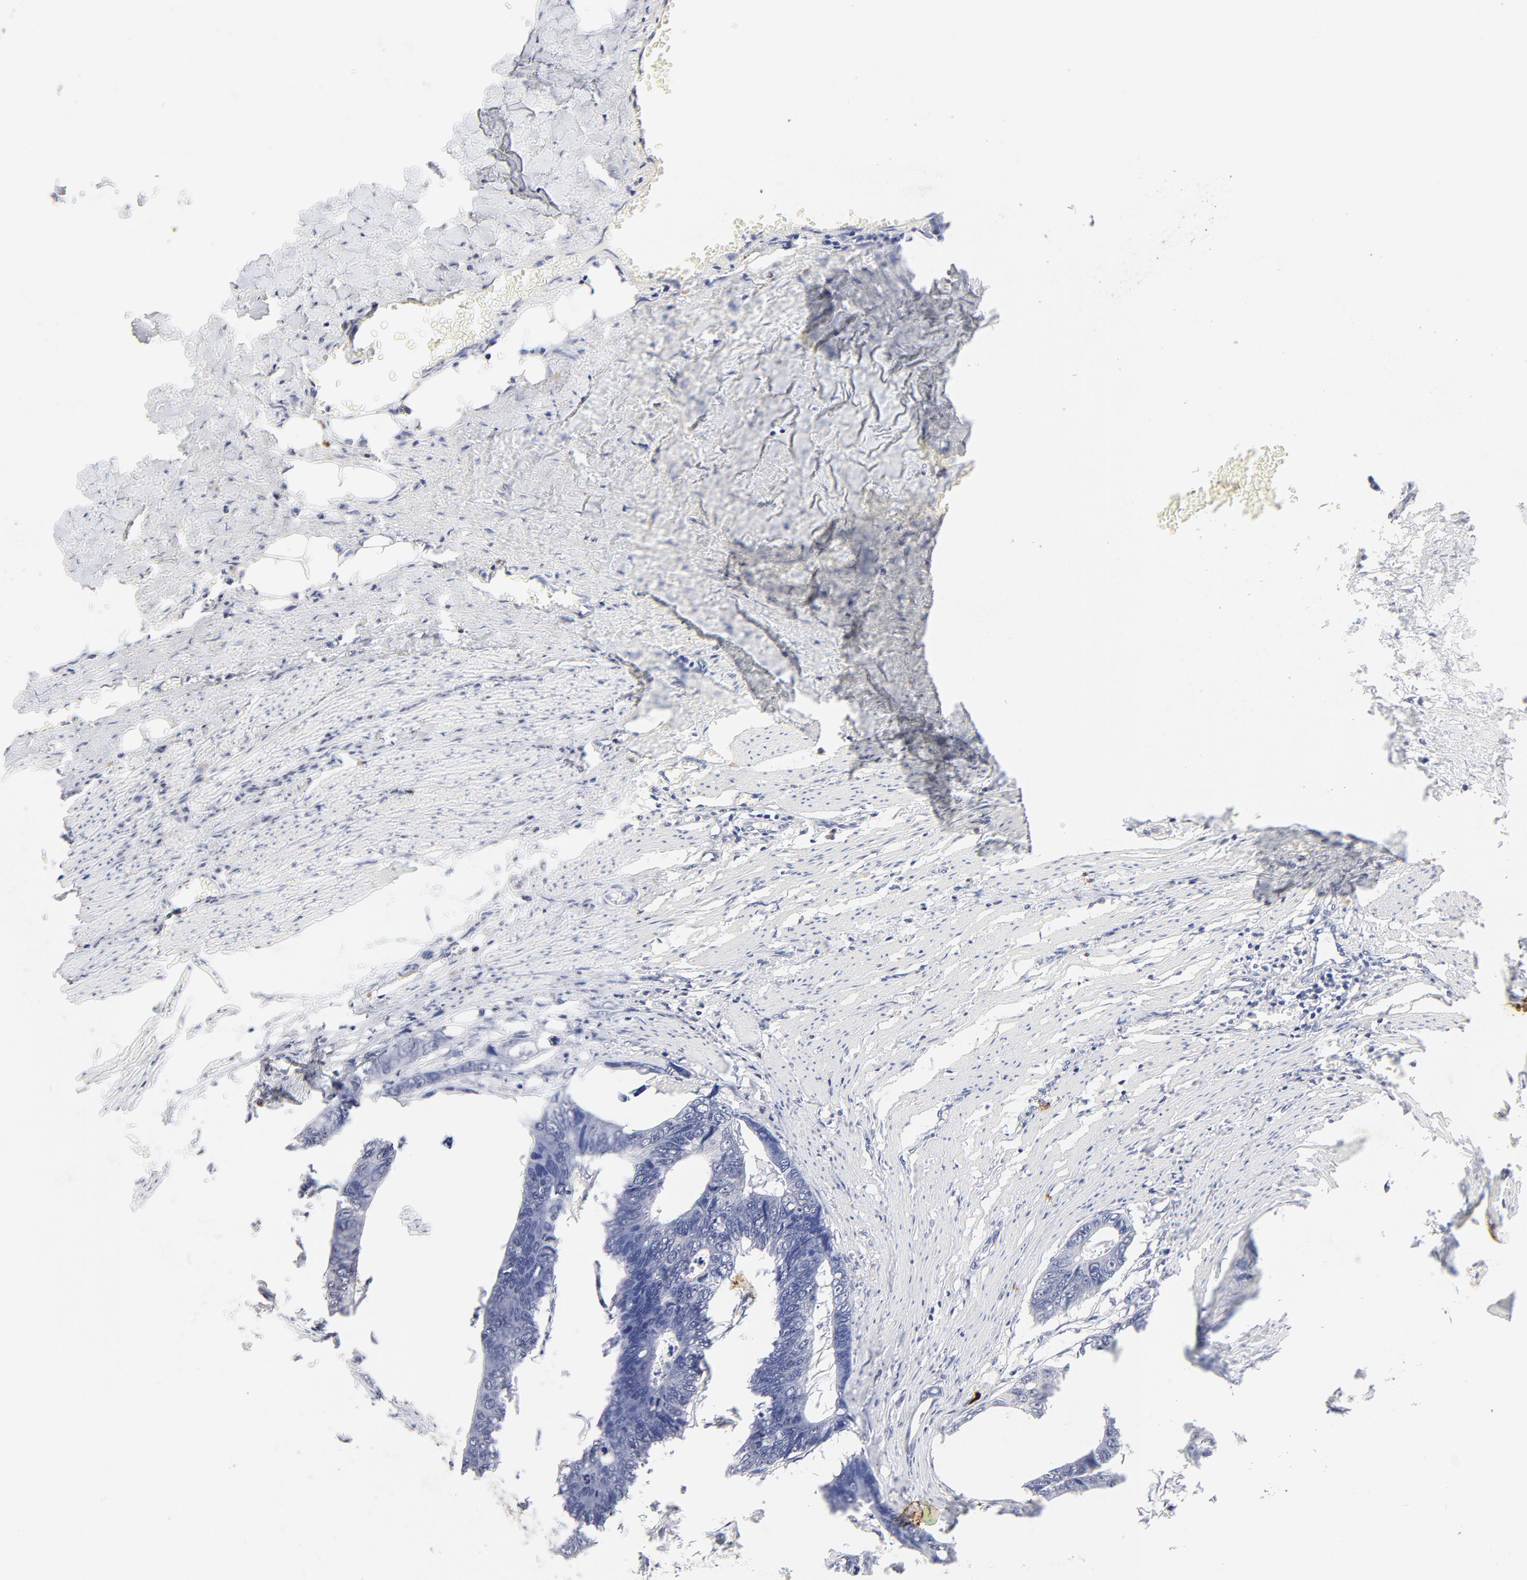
{"staining": {"intensity": "negative", "quantity": "none", "location": "none"}, "tissue": "colorectal cancer", "cell_type": "Tumor cells", "image_type": "cancer", "snomed": [{"axis": "morphology", "description": "Adenocarcinoma, NOS"}, {"axis": "topography", "description": "Colon"}], "caption": "Tumor cells are negative for brown protein staining in colorectal cancer. Brightfield microscopy of immunohistochemistry stained with DAB (3,3'-diaminobenzidine) (brown) and hematoxylin (blue), captured at high magnification.", "gene": "ELF3", "patient": {"sex": "female", "age": 55}}